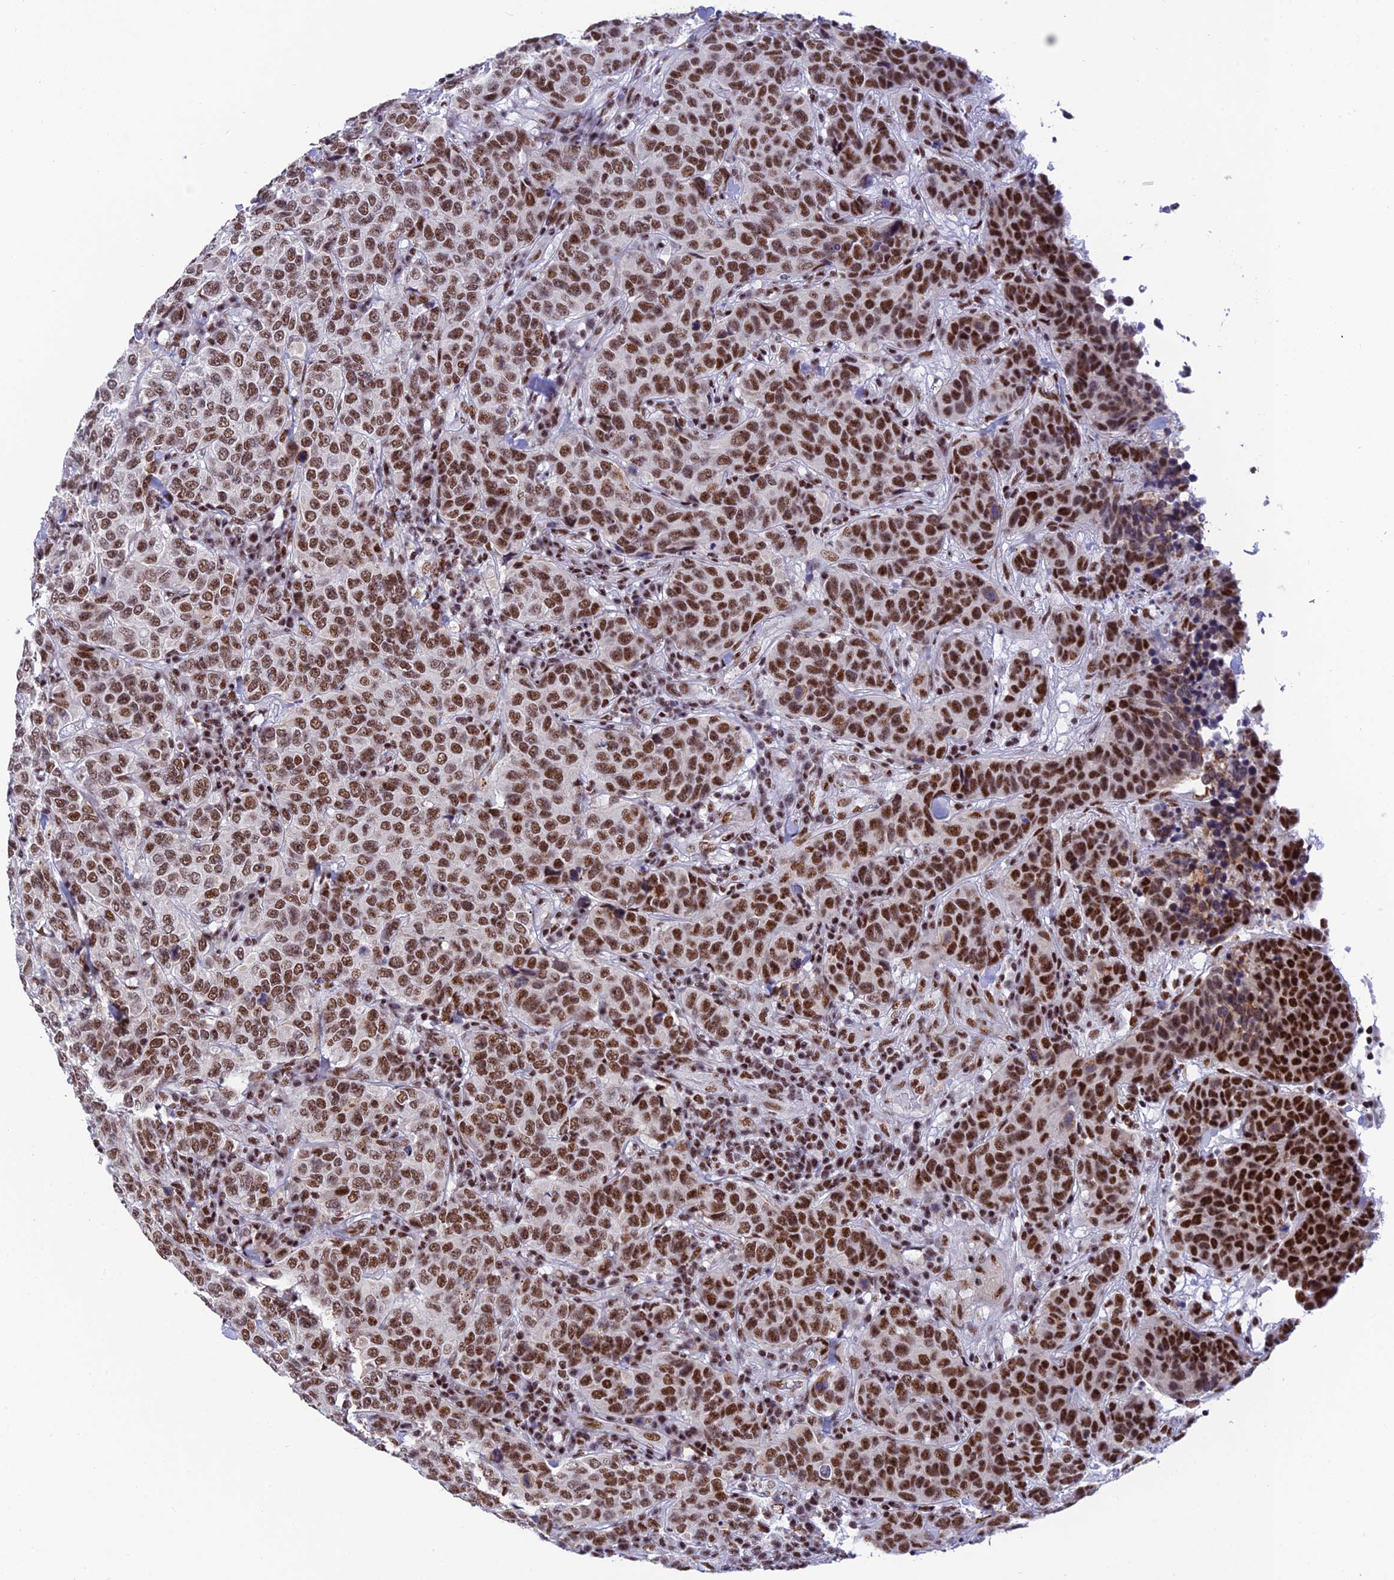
{"staining": {"intensity": "strong", "quantity": ">75%", "location": "nuclear"}, "tissue": "breast cancer", "cell_type": "Tumor cells", "image_type": "cancer", "snomed": [{"axis": "morphology", "description": "Duct carcinoma"}, {"axis": "topography", "description": "Breast"}], "caption": "Breast cancer was stained to show a protein in brown. There is high levels of strong nuclear staining in approximately >75% of tumor cells.", "gene": "USP22", "patient": {"sex": "female", "age": 55}}